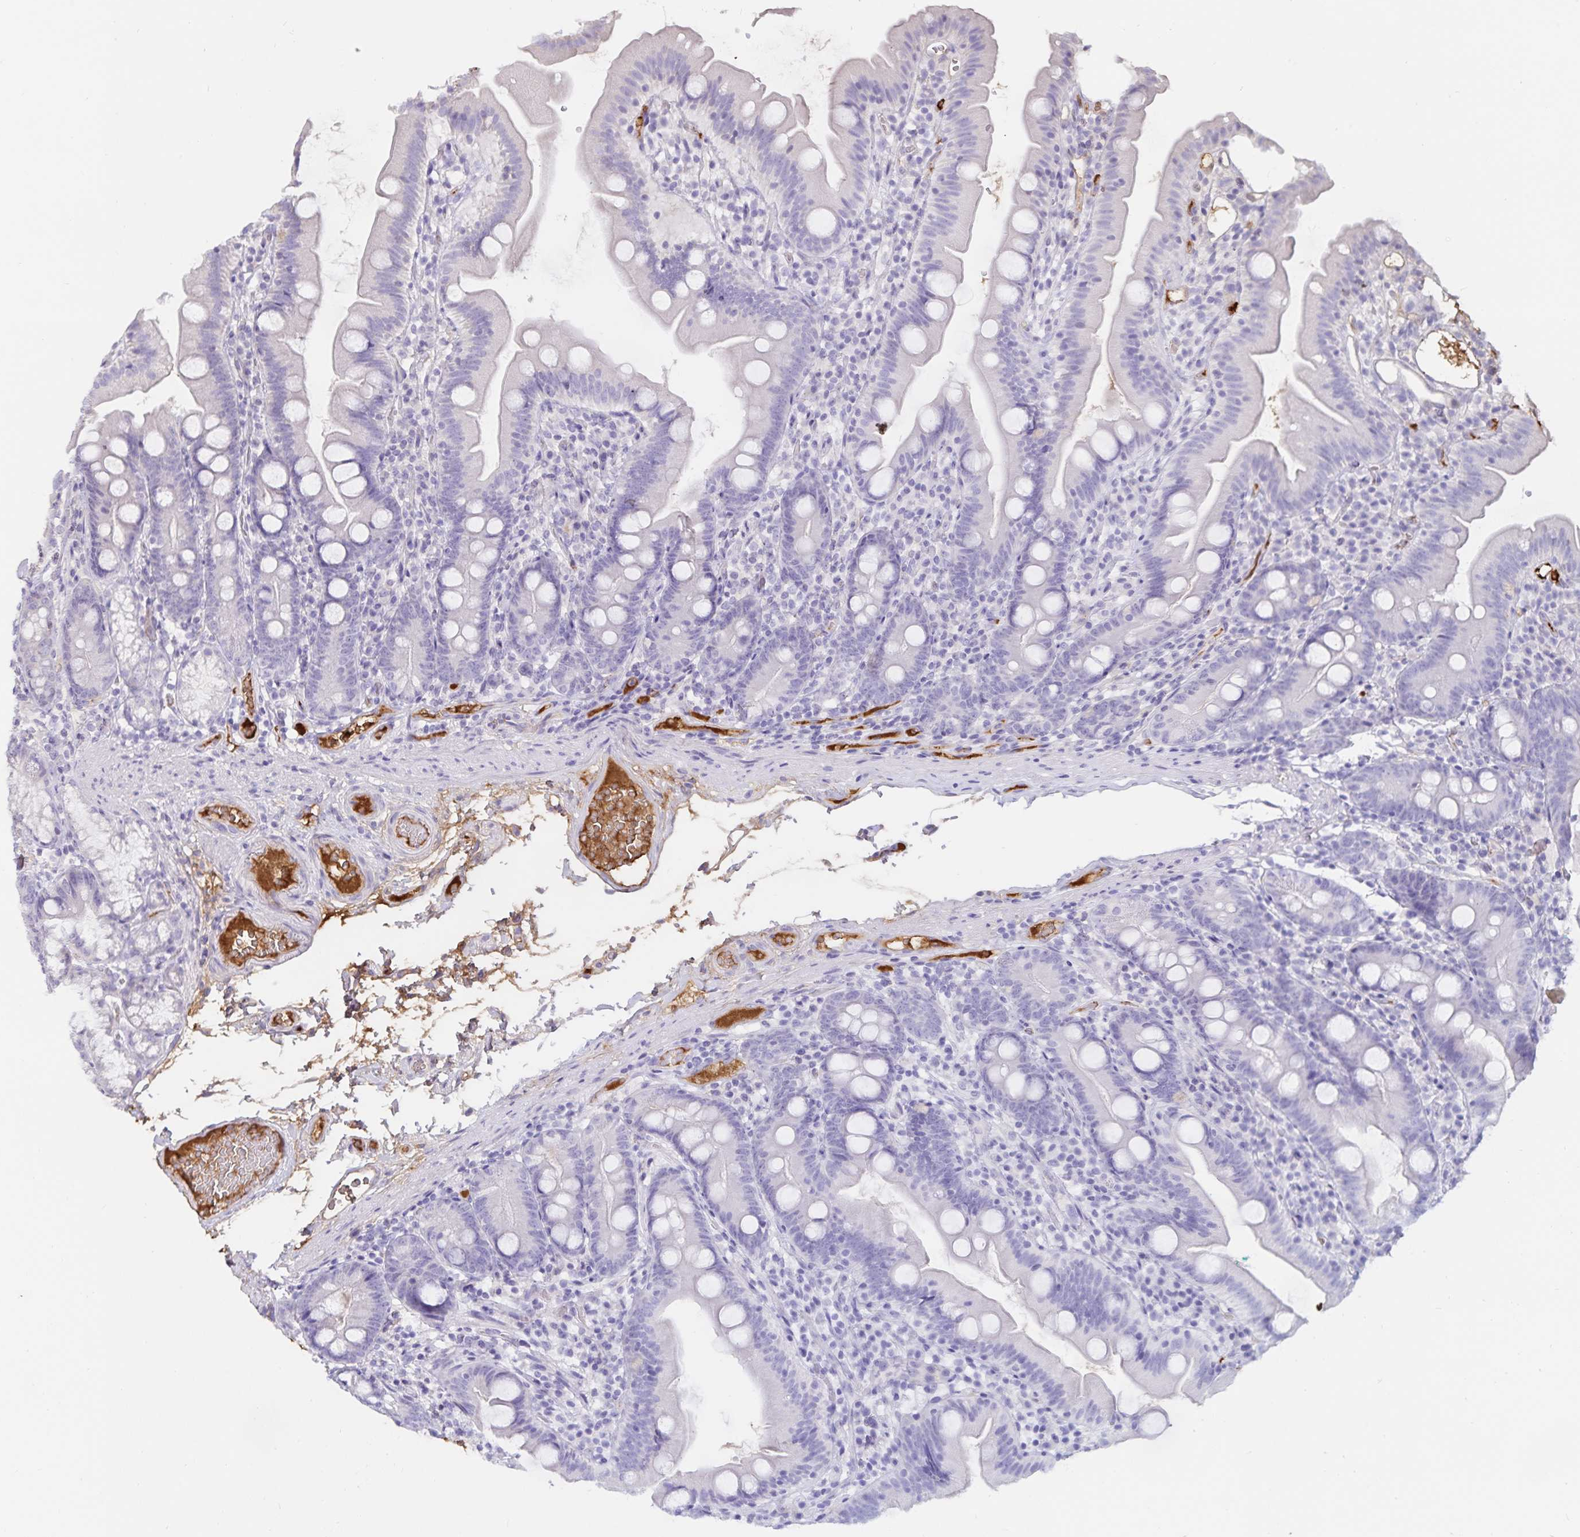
{"staining": {"intensity": "negative", "quantity": "none", "location": "none"}, "tissue": "duodenum", "cell_type": "Glandular cells", "image_type": "normal", "snomed": [{"axis": "morphology", "description": "Normal tissue, NOS"}, {"axis": "topography", "description": "Duodenum"}], "caption": "A histopathology image of human duodenum is negative for staining in glandular cells. (DAB (3,3'-diaminobenzidine) IHC visualized using brightfield microscopy, high magnification).", "gene": "FGG", "patient": {"sex": "female", "age": 67}}